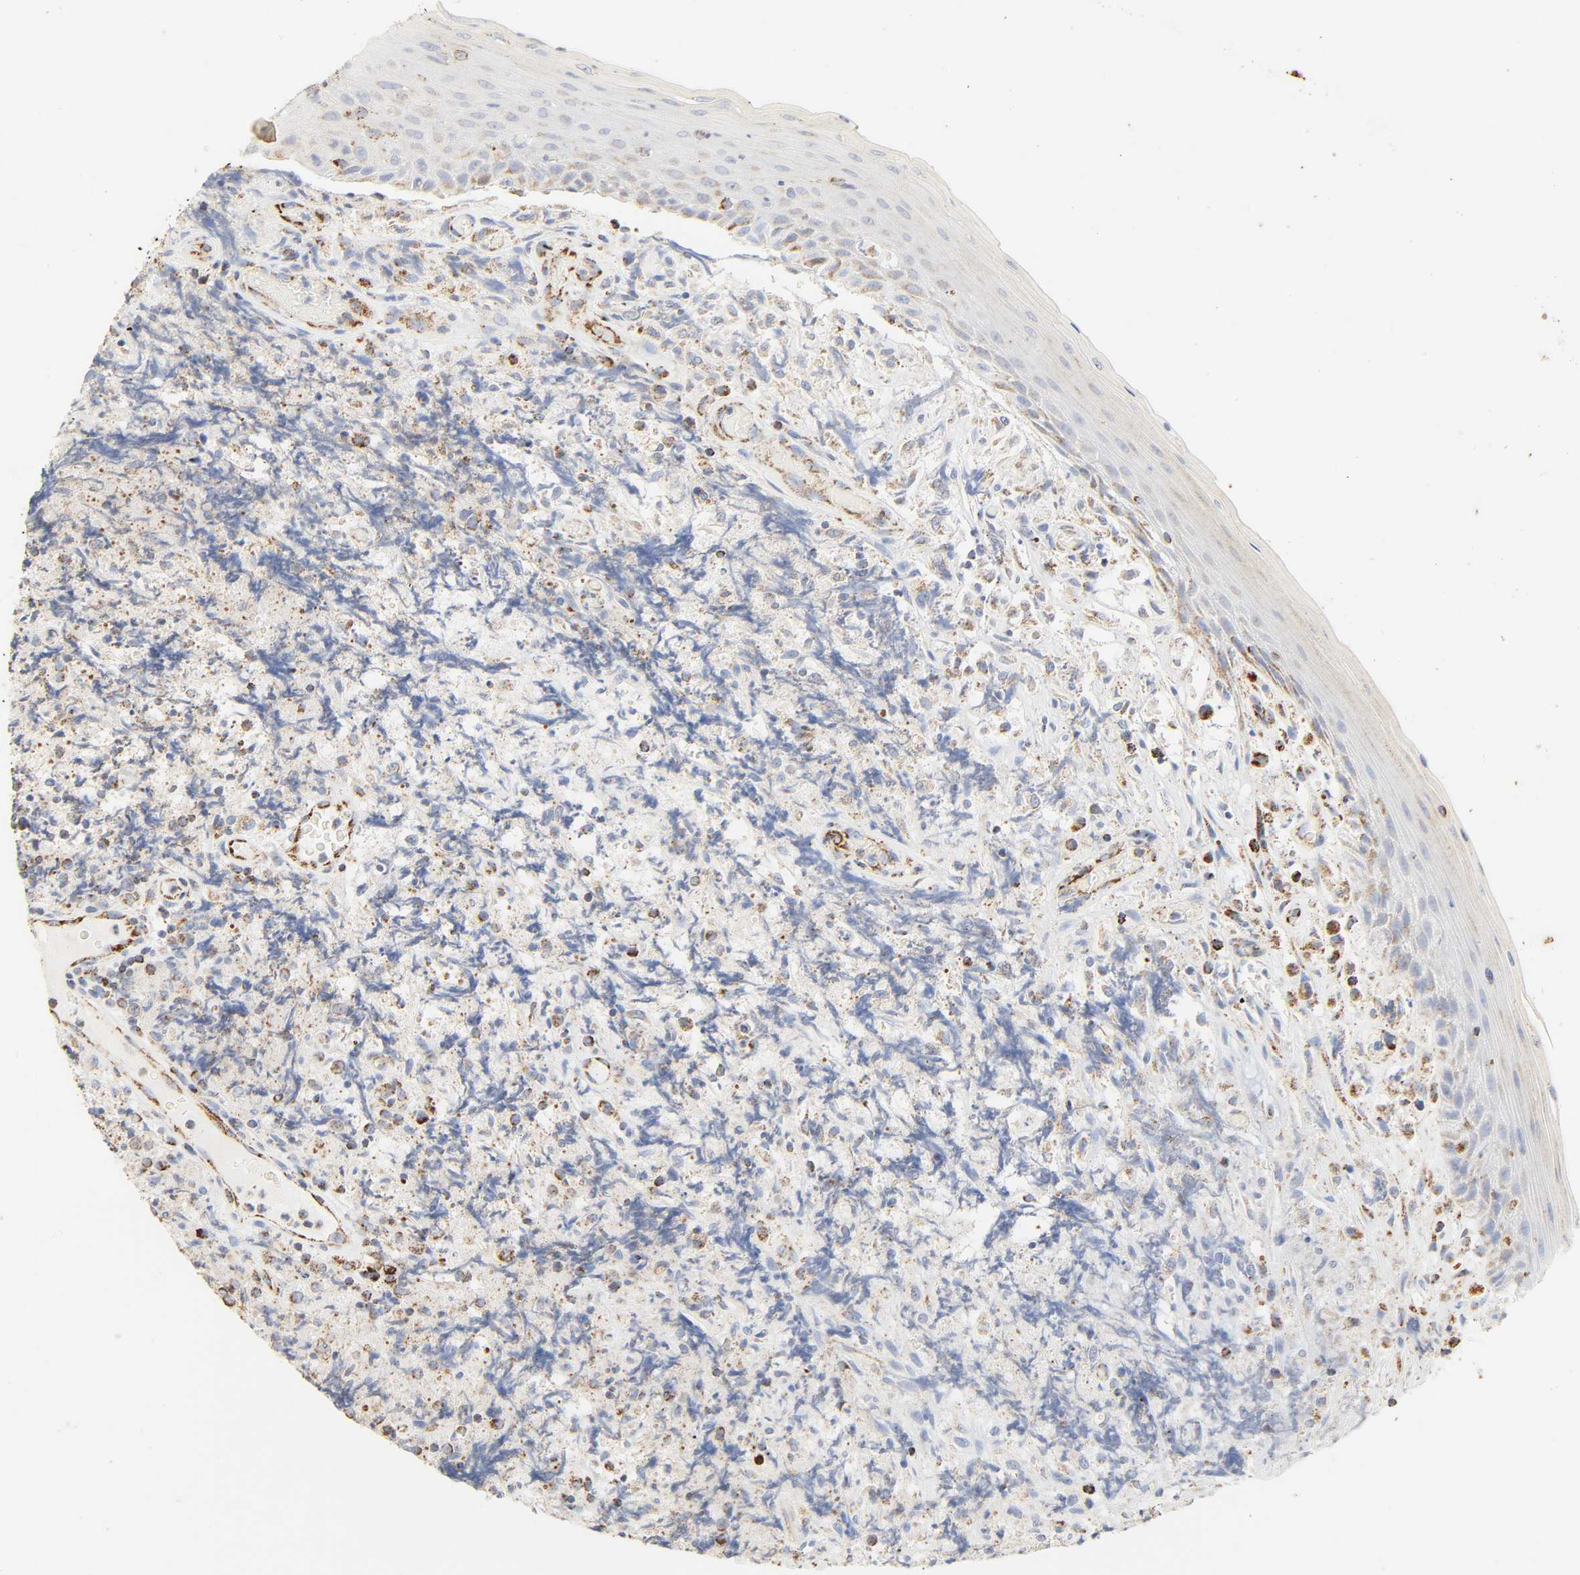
{"staining": {"intensity": "weak", "quantity": "25%-75%", "location": "cytoplasmic/membranous"}, "tissue": "lymphoma", "cell_type": "Tumor cells", "image_type": "cancer", "snomed": [{"axis": "morphology", "description": "Malignant lymphoma, non-Hodgkin's type, High grade"}, {"axis": "topography", "description": "Tonsil"}], "caption": "This is a histology image of immunohistochemistry (IHC) staining of lymphoma, which shows weak positivity in the cytoplasmic/membranous of tumor cells.", "gene": "ACAT1", "patient": {"sex": "female", "age": 36}}